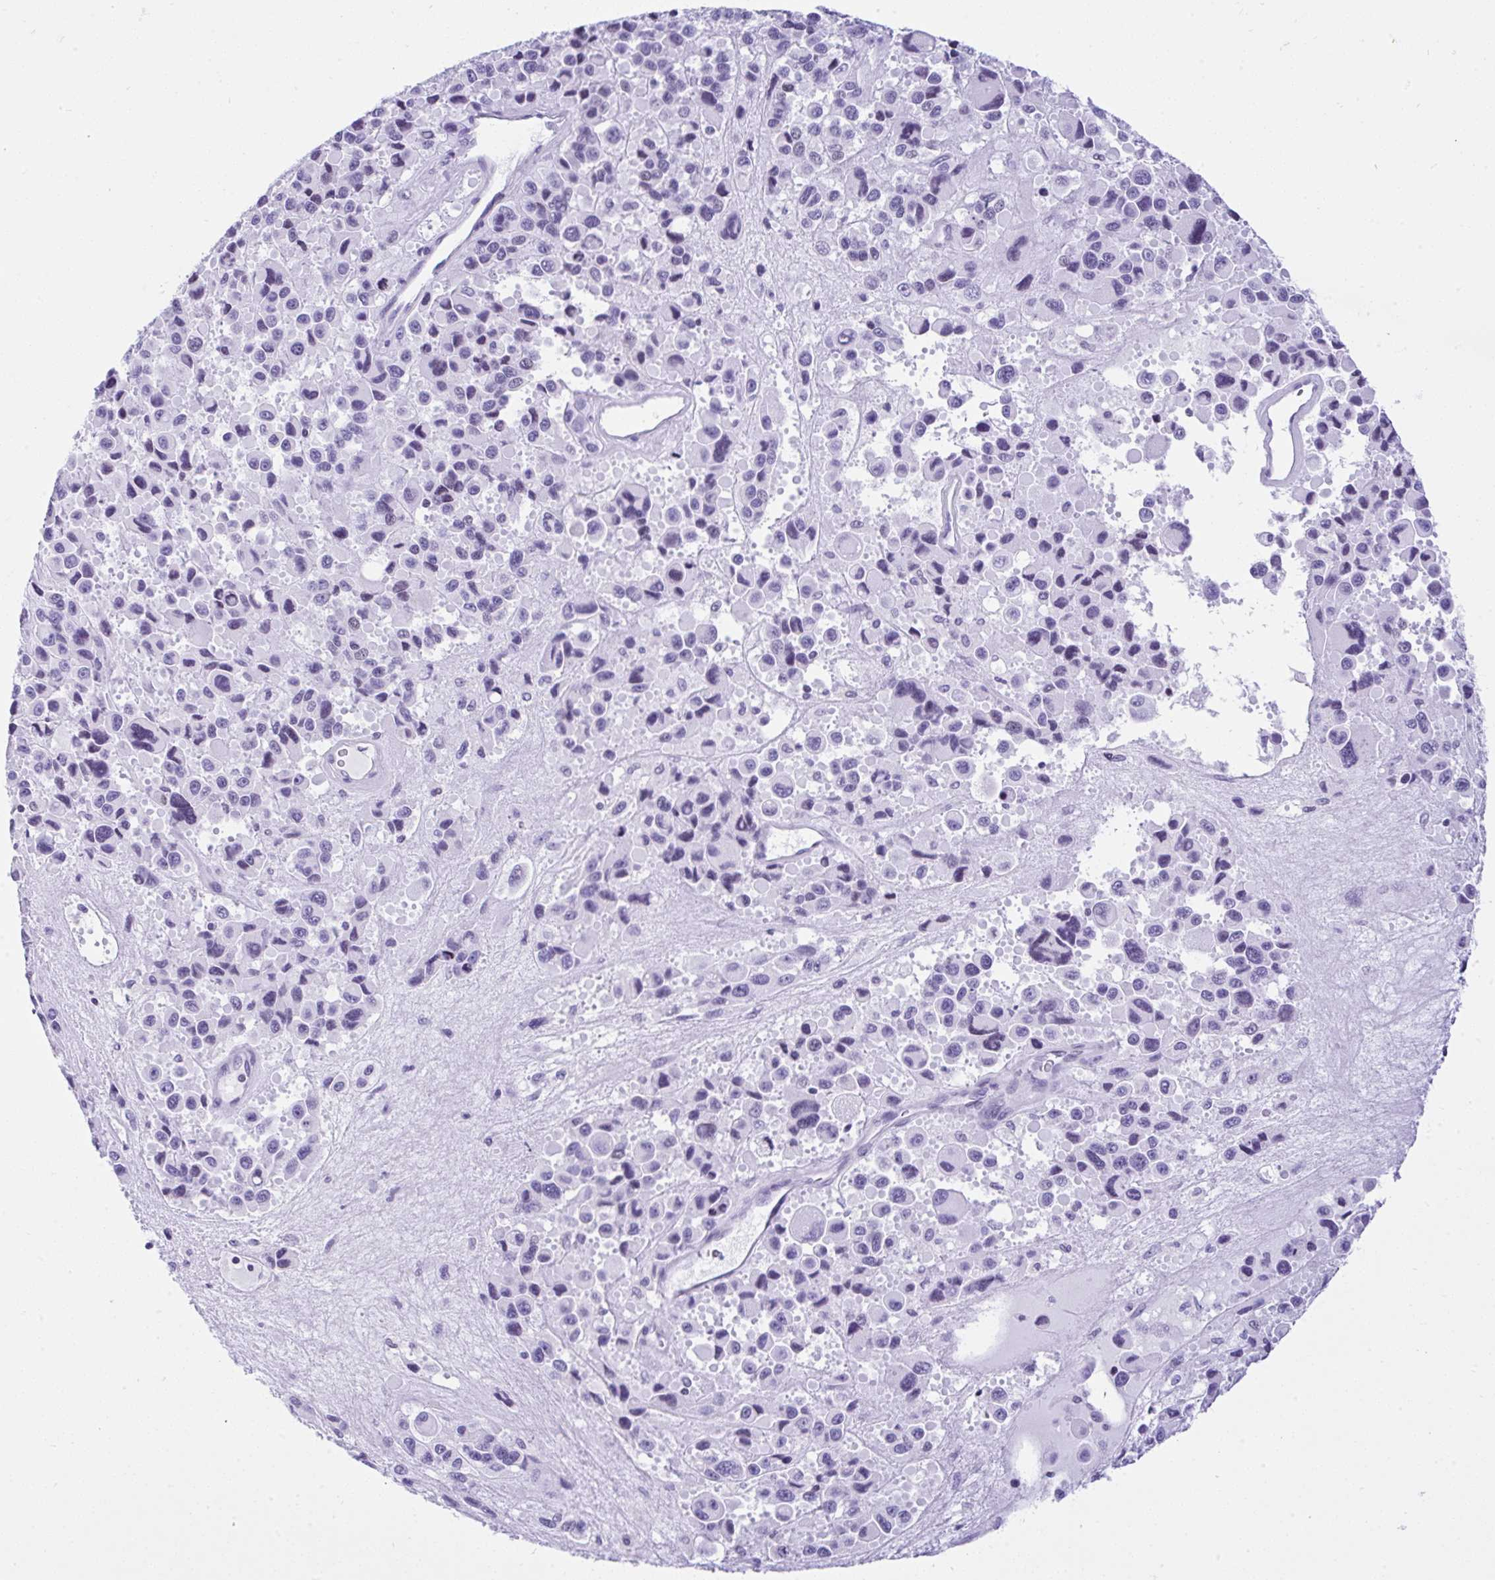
{"staining": {"intensity": "negative", "quantity": "none", "location": "none"}, "tissue": "melanoma", "cell_type": "Tumor cells", "image_type": "cancer", "snomed": [{"axis": "morphology", "description": "Malignant melanoma, Metastatic site"}, {"axis": "topography", "description": "Lymph node"}], "caption": "This is an immunohistochemistry (IHC) micrograph of melanoma. There is no staining in tumor cells.", "gene": "KRT27", "patient": {"sex": "female", "age": 65}}